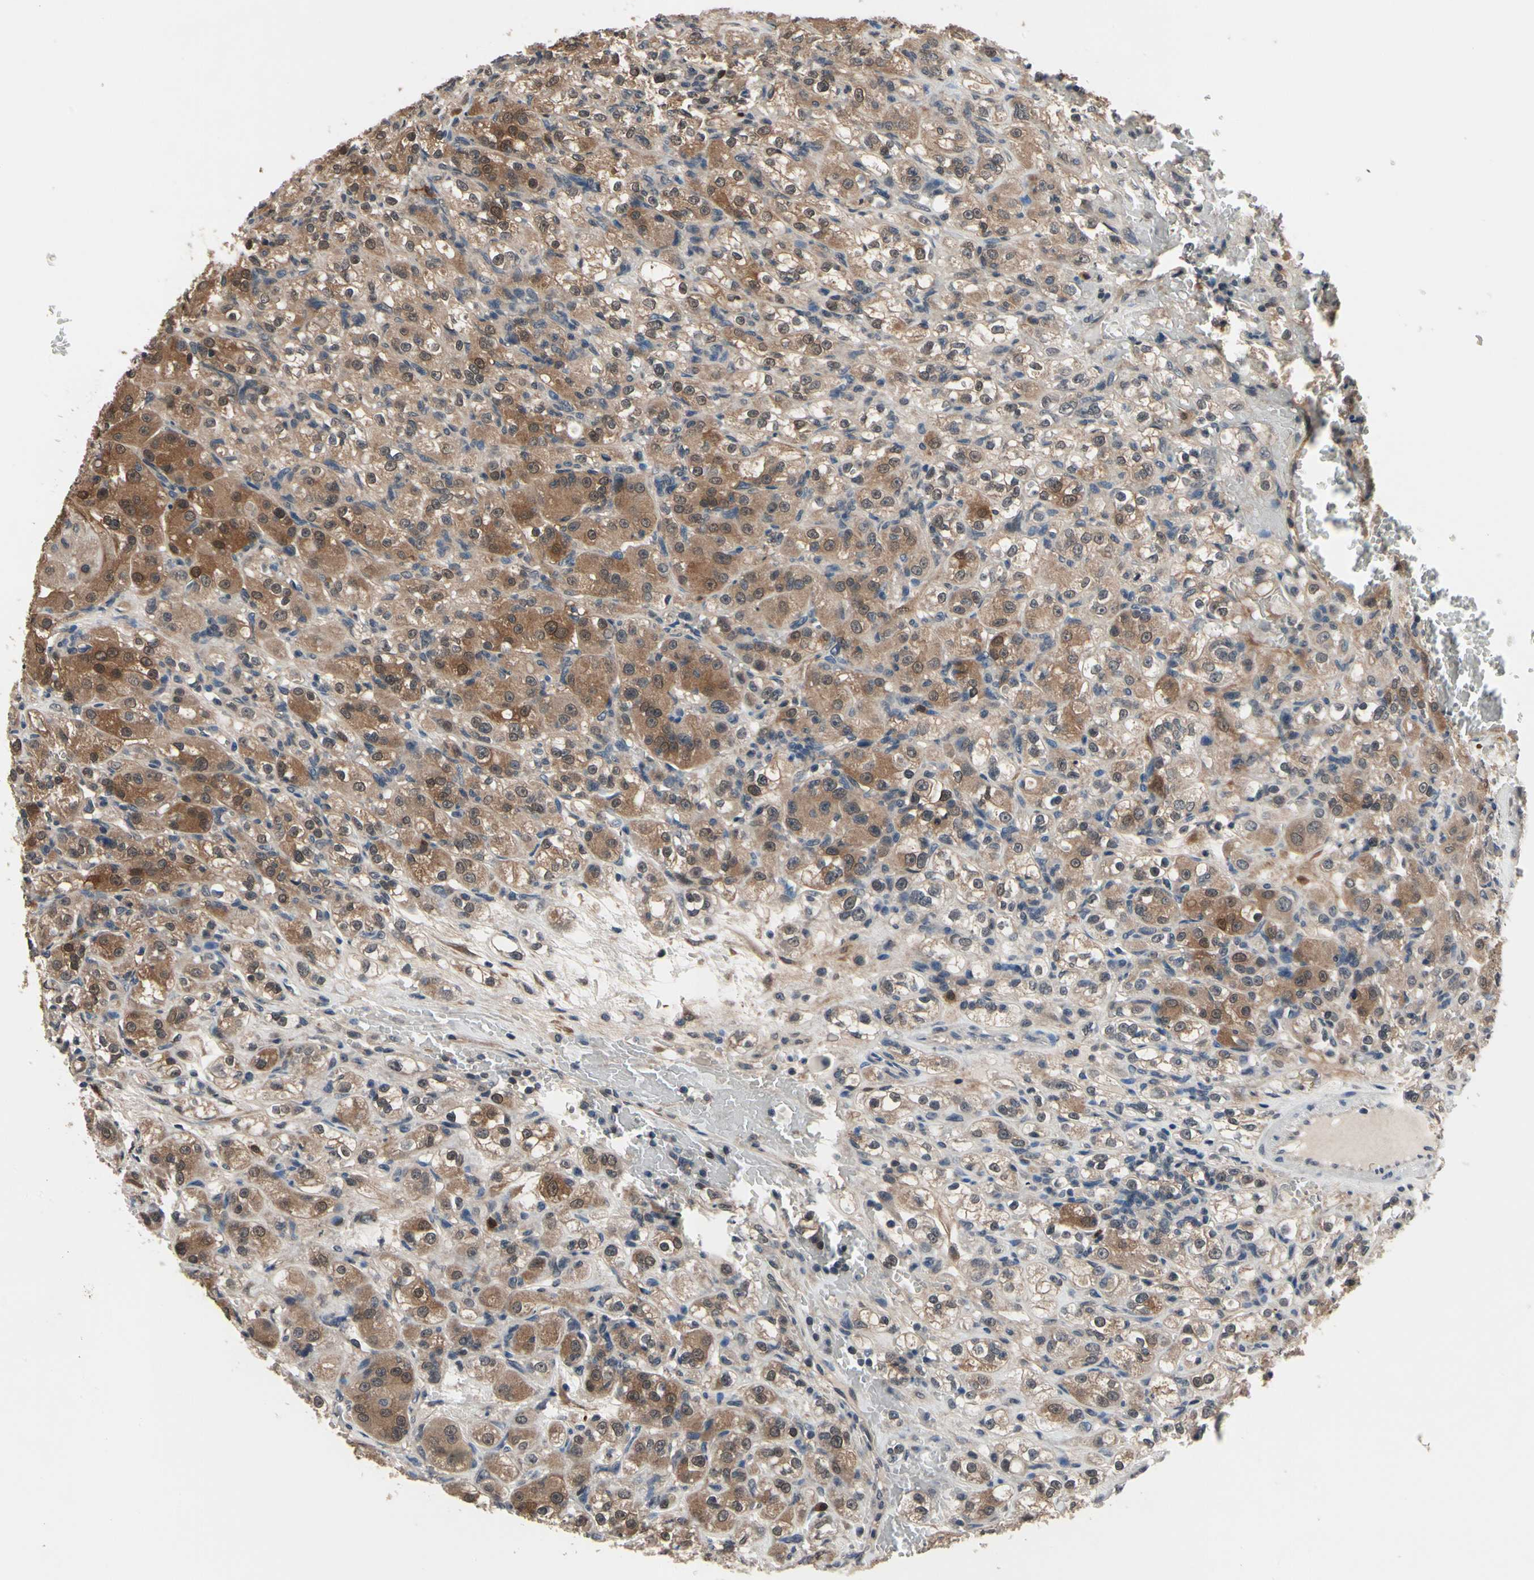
{"staining": {"intensity": "moderate", "quantity": ">75%", "location": "cytoplasmic/membranous"}, "tissue": "renal cancer", "cell_type": "Tumor cells", "image_type": "cancer", "snomed": [{"axis": "morphology", "description": "Normal tissue, NOS"}, {"axis": "morphology", "description": "Adenocarcinoma, NOS"}, {"axis": "topography", "description": "Kidney"}], "caption": "Immunohistochemistry photomicrograph of adenocarcinoma (renal) stained for a protein (brown), which displays medium levels of moderate cytoplasmic/membranous positivity in approximately >75% of tumor cells.", "gene": "PRDX6", "patient": {"sex": "male", "age": 61}}